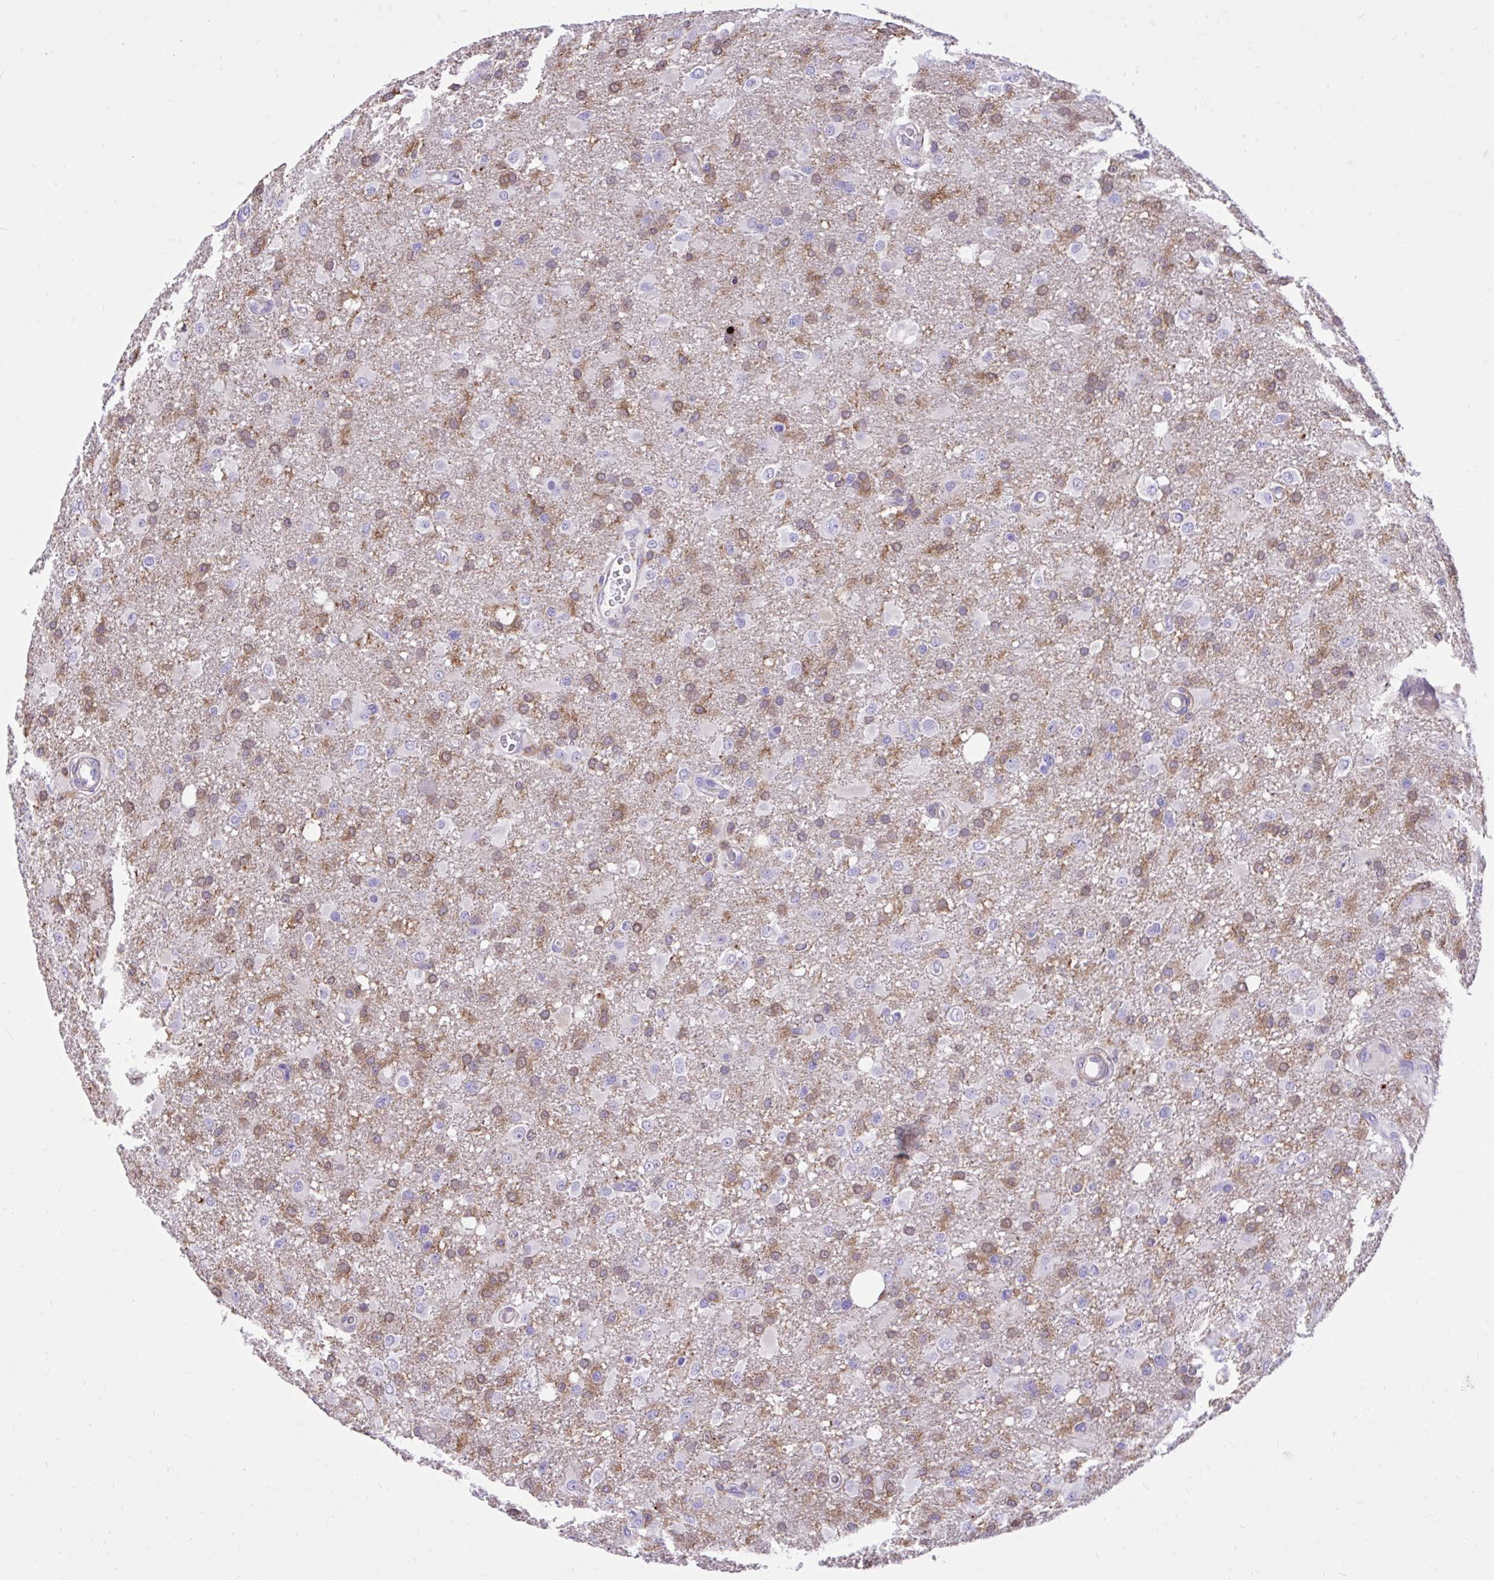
{"staining": {"intensity": "moderate", "quantity": "25%-75%", "location": "cytoplasmic/membranous,nuclear"}, "tissue": "glioma", "cell_type": "Tumor cells", "image_type": "cancer", "snomed": [{"axis": "morphology", "description": "Glioma, malignant, High grade"}, {"axis": "topography", "description": "Brain"}], "caption": "High-grade glioma (malignant) stained for a protein (brown) reveals moderate cytoplasmic/membranous and nuclear positive positivity in about 25%-75% of tumor cells.", "gene": "TLR7", "patient": {"sex": "male", "age": 53}}